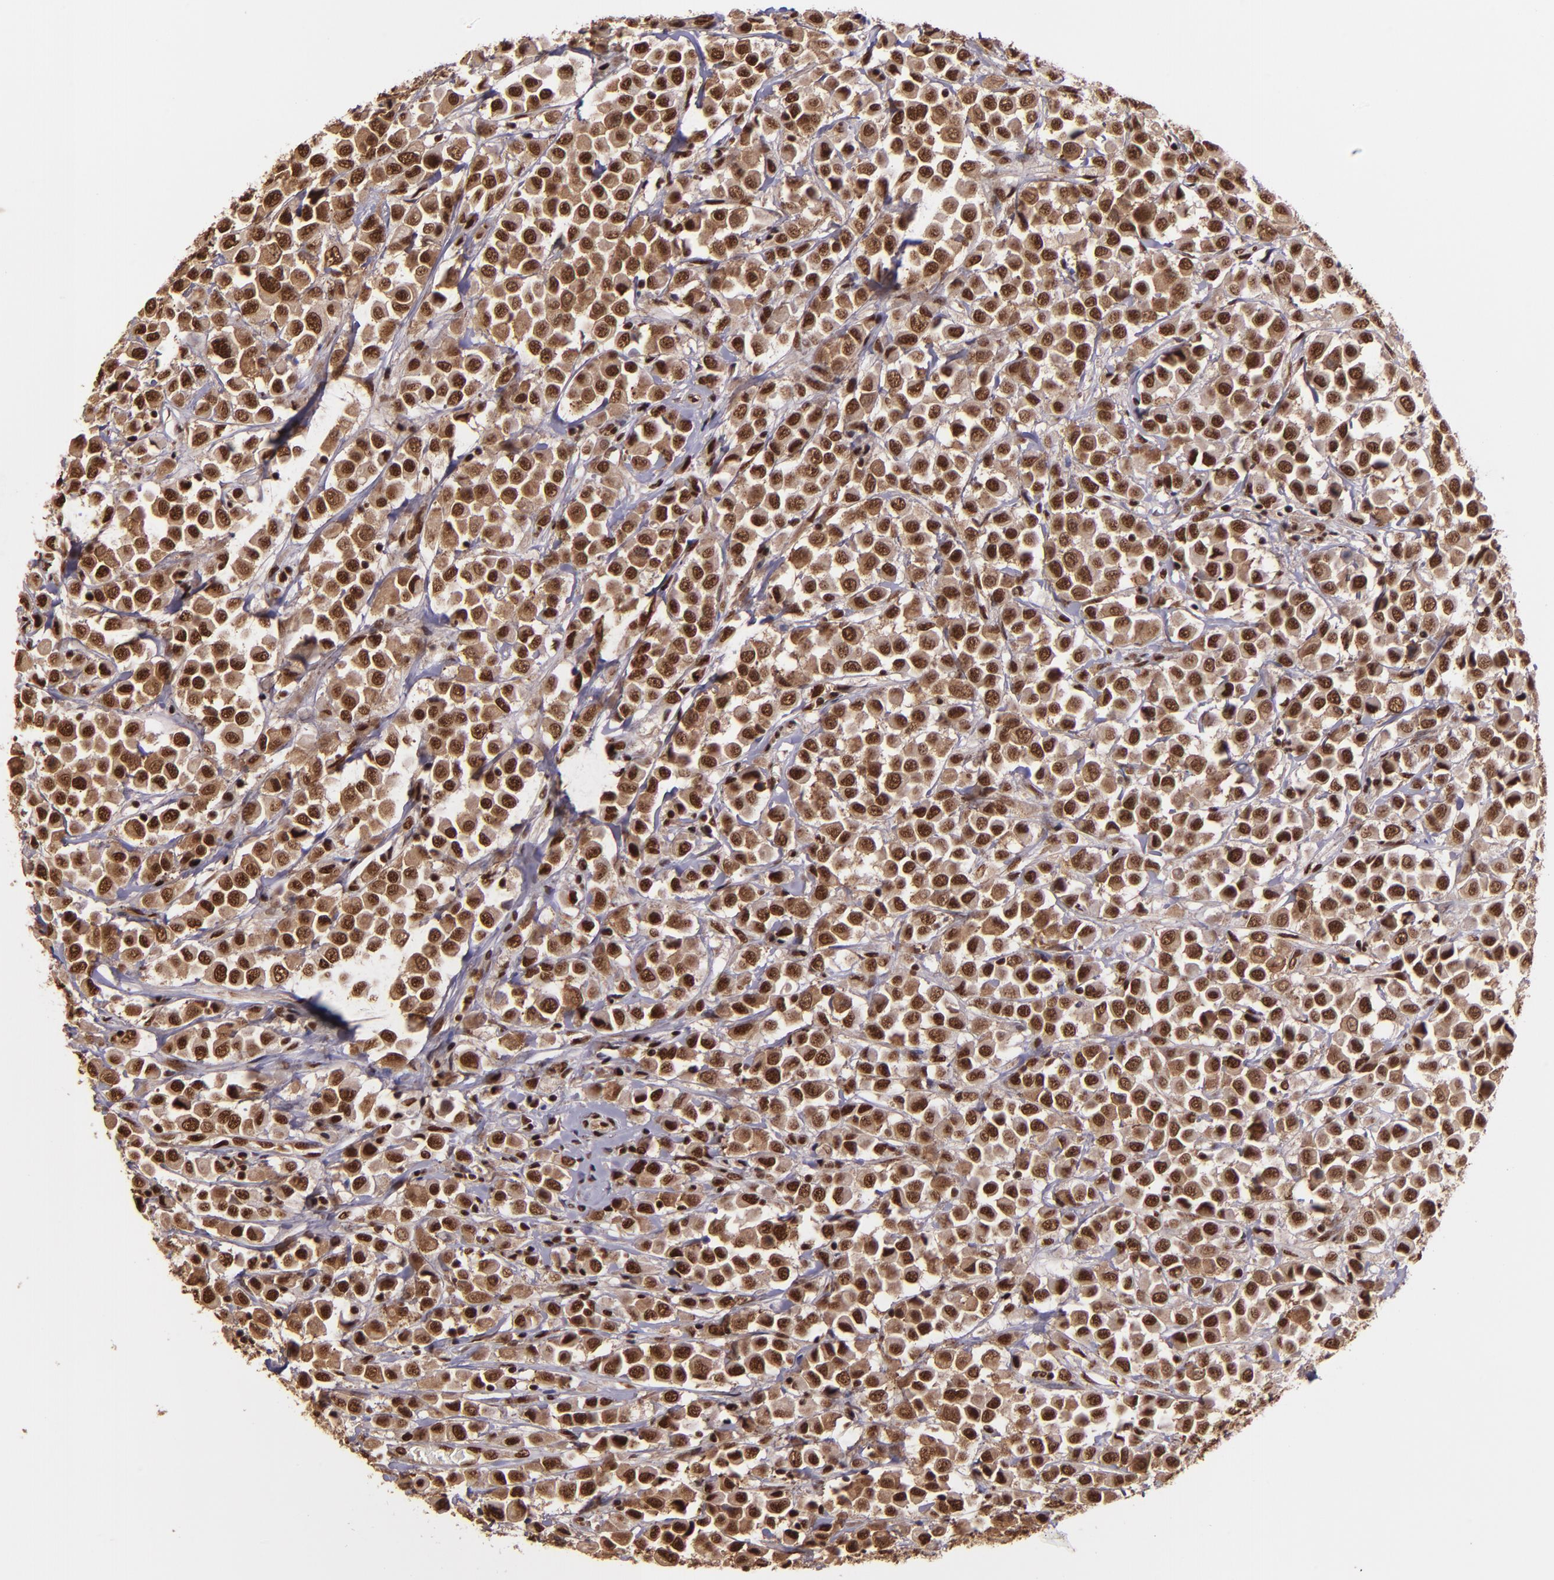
{"staining": {"intensity": "strong", "quantity": ">75%", "location": "cytoplasmic/membranous,nuclear"}, "tissue": "breast cancer", "cell_type": "Tumor cells", "image_type": "cancer", "snomed": [{"axis": "morphology", "description": "Duct carcinoma"}, {"axis": "topography", "description": "Breast"}], "caption": "Human breast infiltrating ductal carcinoma stained with a protein marker displays strong staining in tumor cells.", "gene": "PQBP1", "patient": {"sex": "female", "age": 61}}